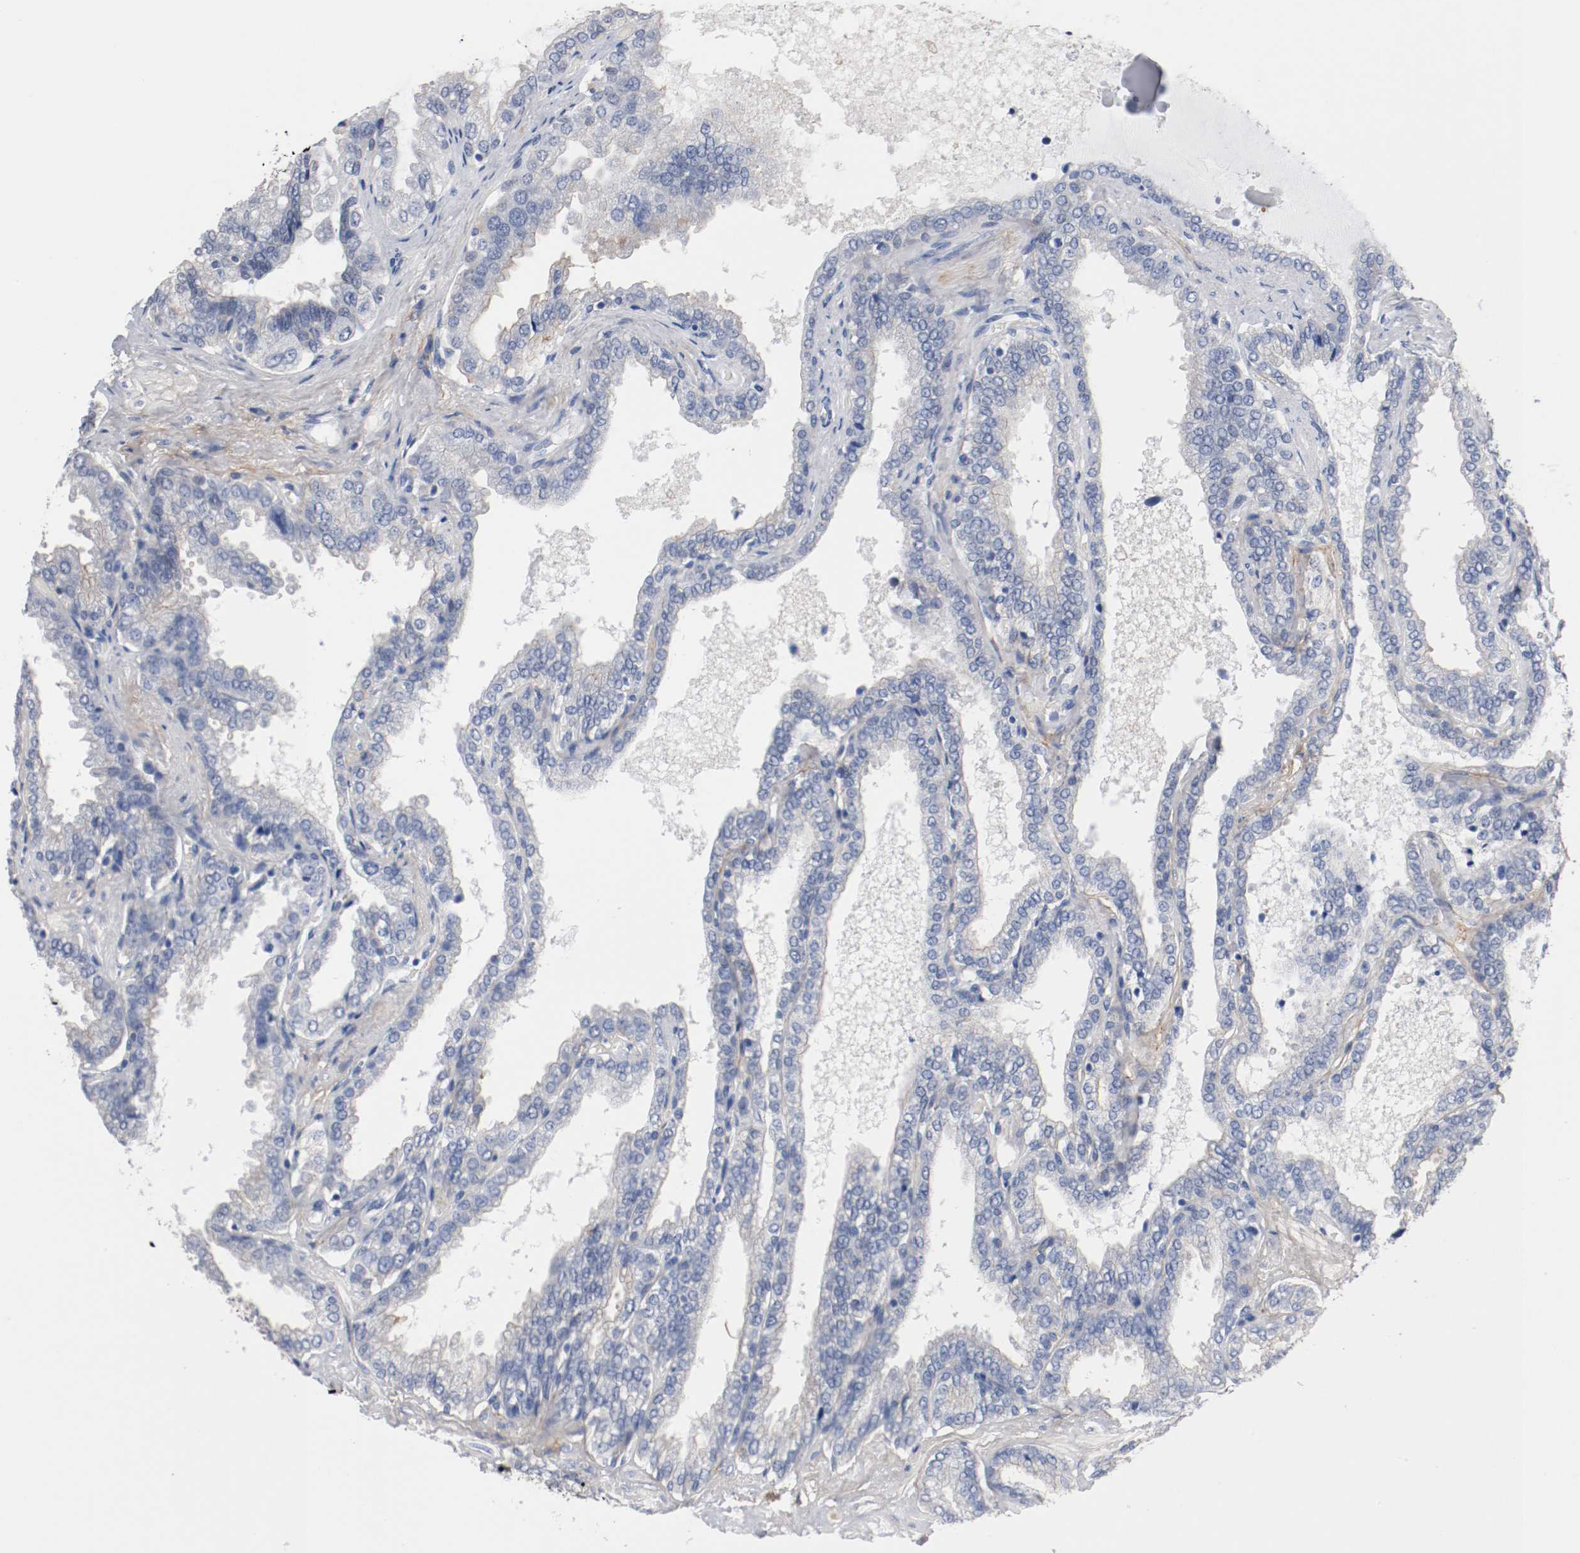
{"staining": {"intensity": "weak", "quantity": "25%-75%", "location": "cytoplasmic/membranous"}, "tissue": "seminal vesicle", "cell_type": "Glandular cells", "image_type": "normal", "snomed": [{"axis": "morphology", "description": "Normal tissue, NOS"}, {"axis": "topography", "description": "Seminal veicle"}], "caption": "An image showing weak cytoplasmic/membranous staining in about 25%-75% of glandular cells in unremarkable seminal vesicle, as visualized by brown immunohistochemical staining.", "gene": "TNC", "patient": {"sex": "male", "age": 46}}